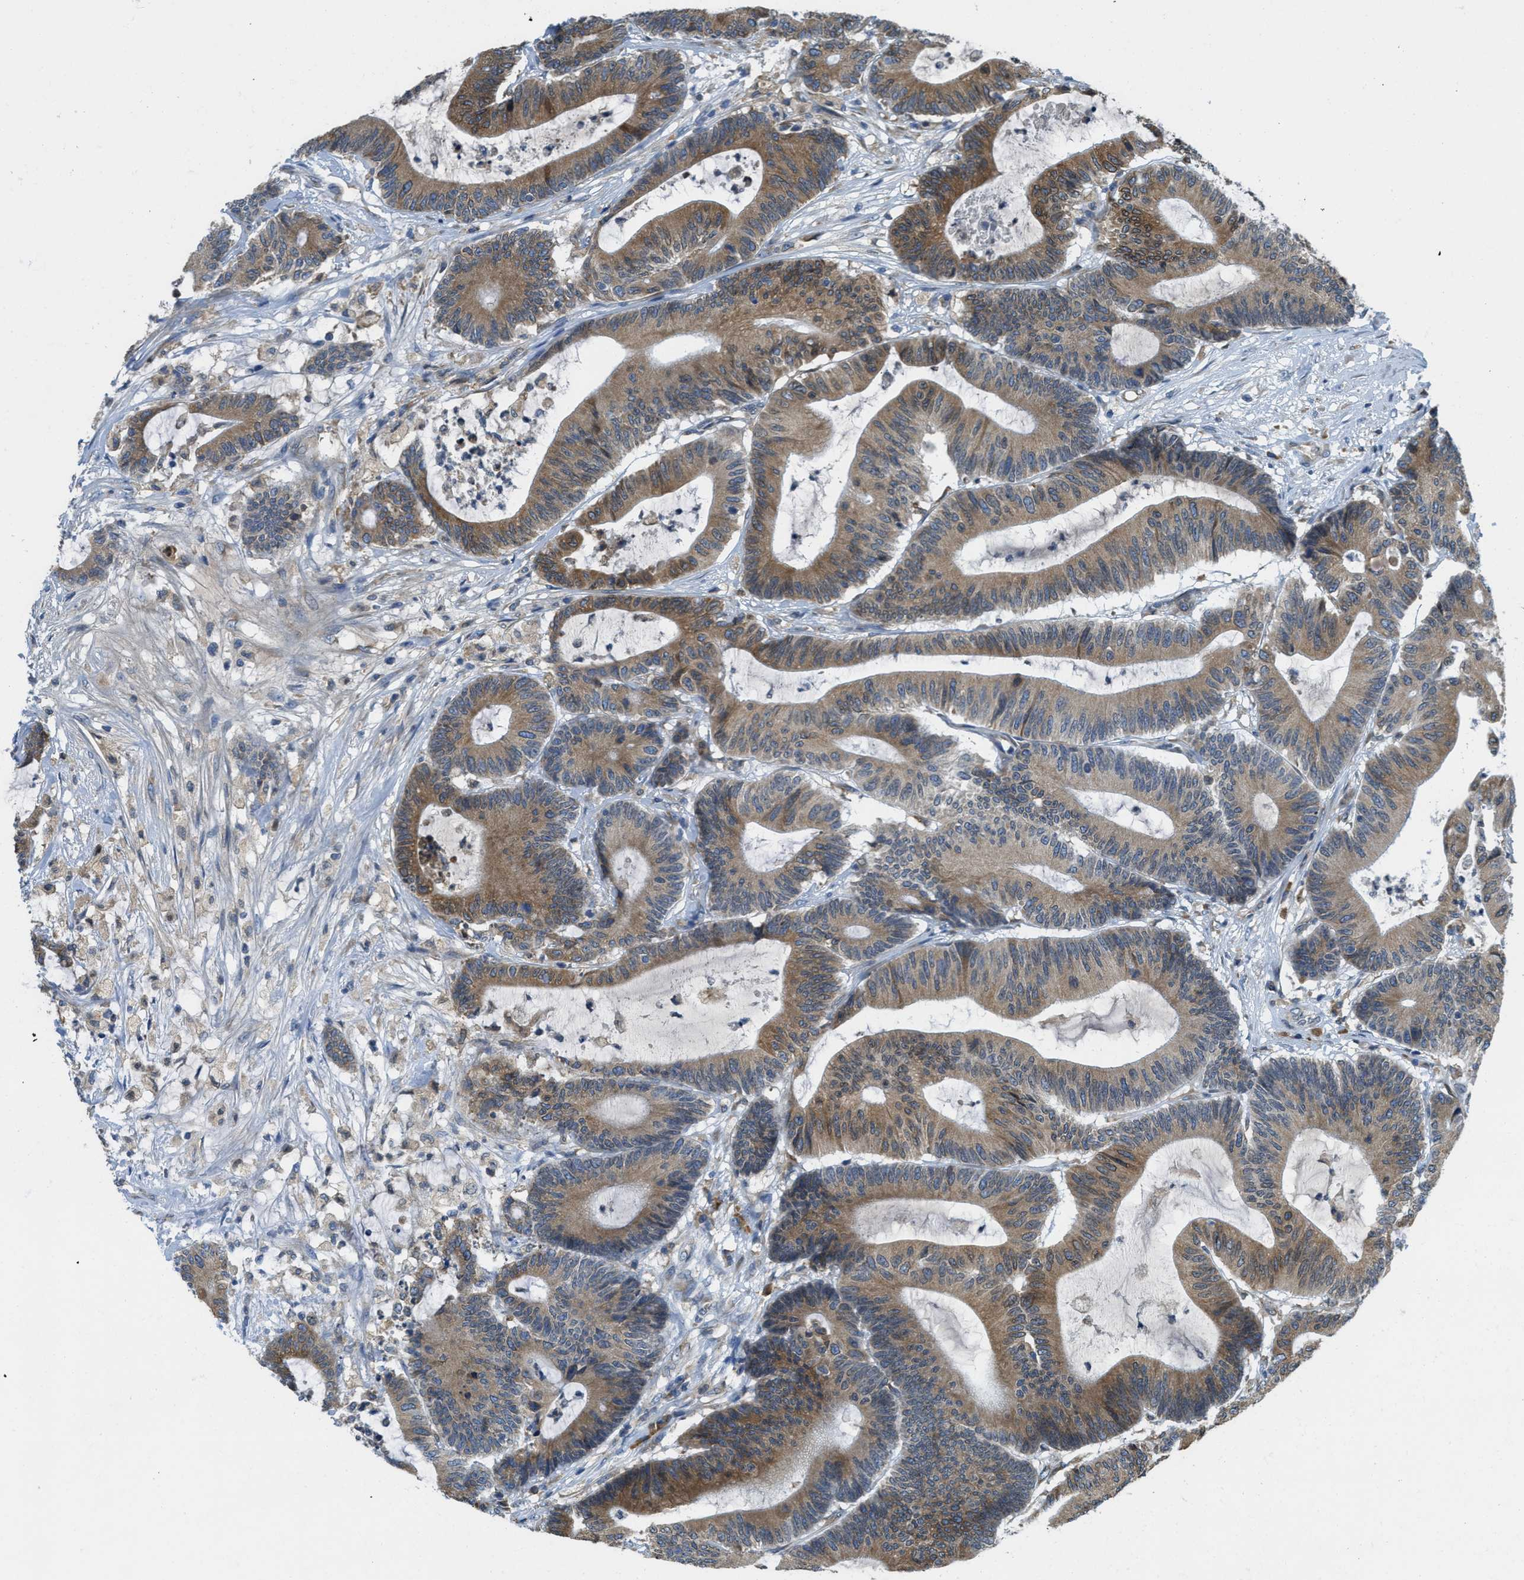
{"staining": {"intensity": "moderate", "quantity": ">75%", "location": "cytoplasmic/membranous"}, "tissue": "colorectal cancer", "cell_type": "Tumor cells", "image_type": "cancer", "snomed": [{"axis": "morphology", "description": "Adenocarcinoma, NOS"}, {"axis": "topography", "description": "Colon"}], "caption": "Immunohistochemical staining of human colorectal adenocarcinoma reveals medium levels of moderate cytoplasmic/membranous protein expression in about >75% of tumor cells.", "gene": "MPDU1", "patient": {"sex": "female", "age": 84}}